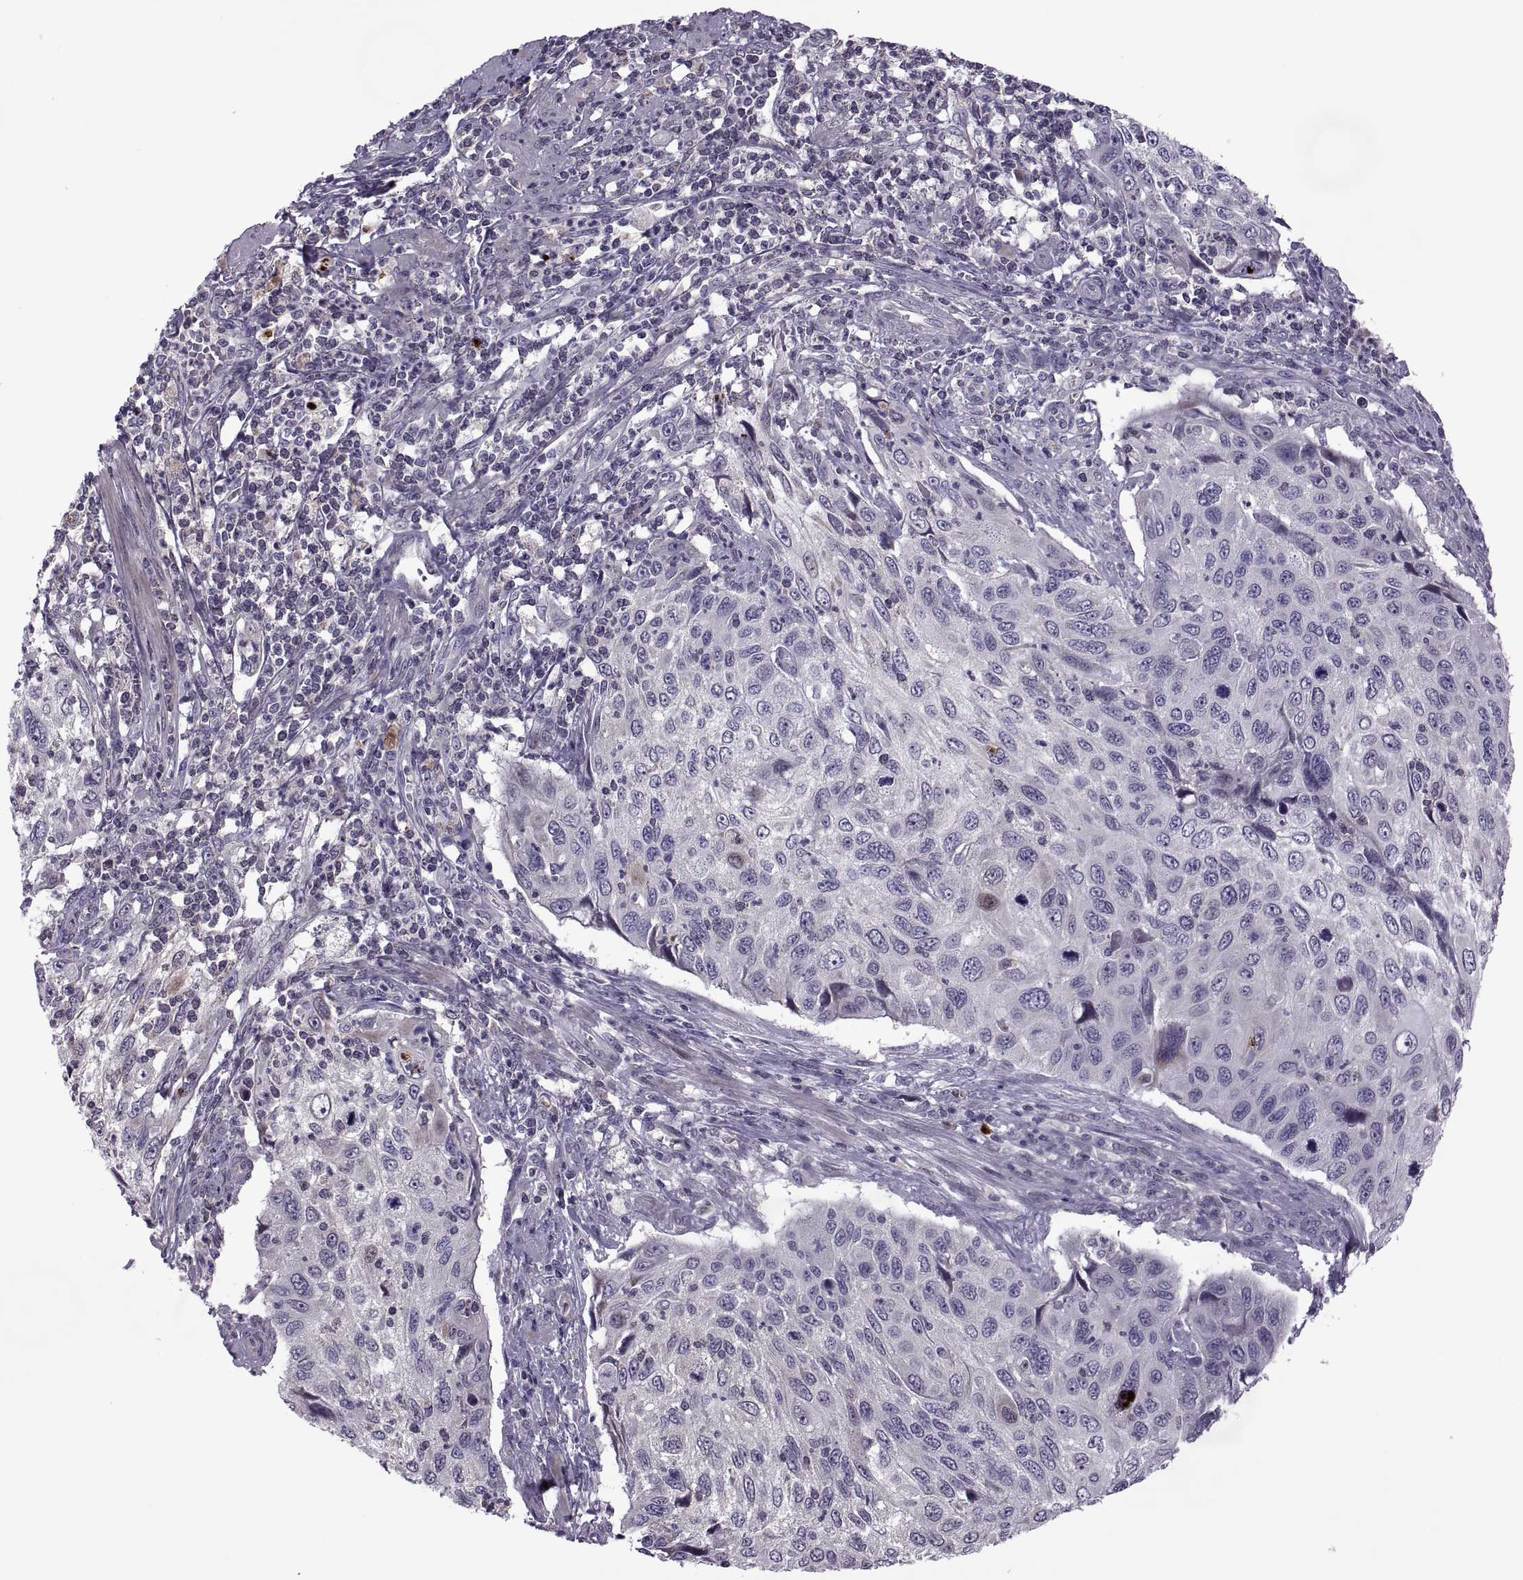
{"staining": {"intensity": "negative", "quantity": "none", "location": "none"}, "tissue": "cervical cancer", "cell_type": "Tumor cells", "image_type": "cancer", "snomed": [{"axis": "morphology", "description": "Squamous cell carcinoma, NOS"}, {"axis": "topography", "description": "Cervix"}], "caption": "The histopathology image reveals no significant expression in tumor cells of squamous cell carcinoma (cervical).", "gene": "ODF3", "patient": {"sex": "female", "age": 70}}